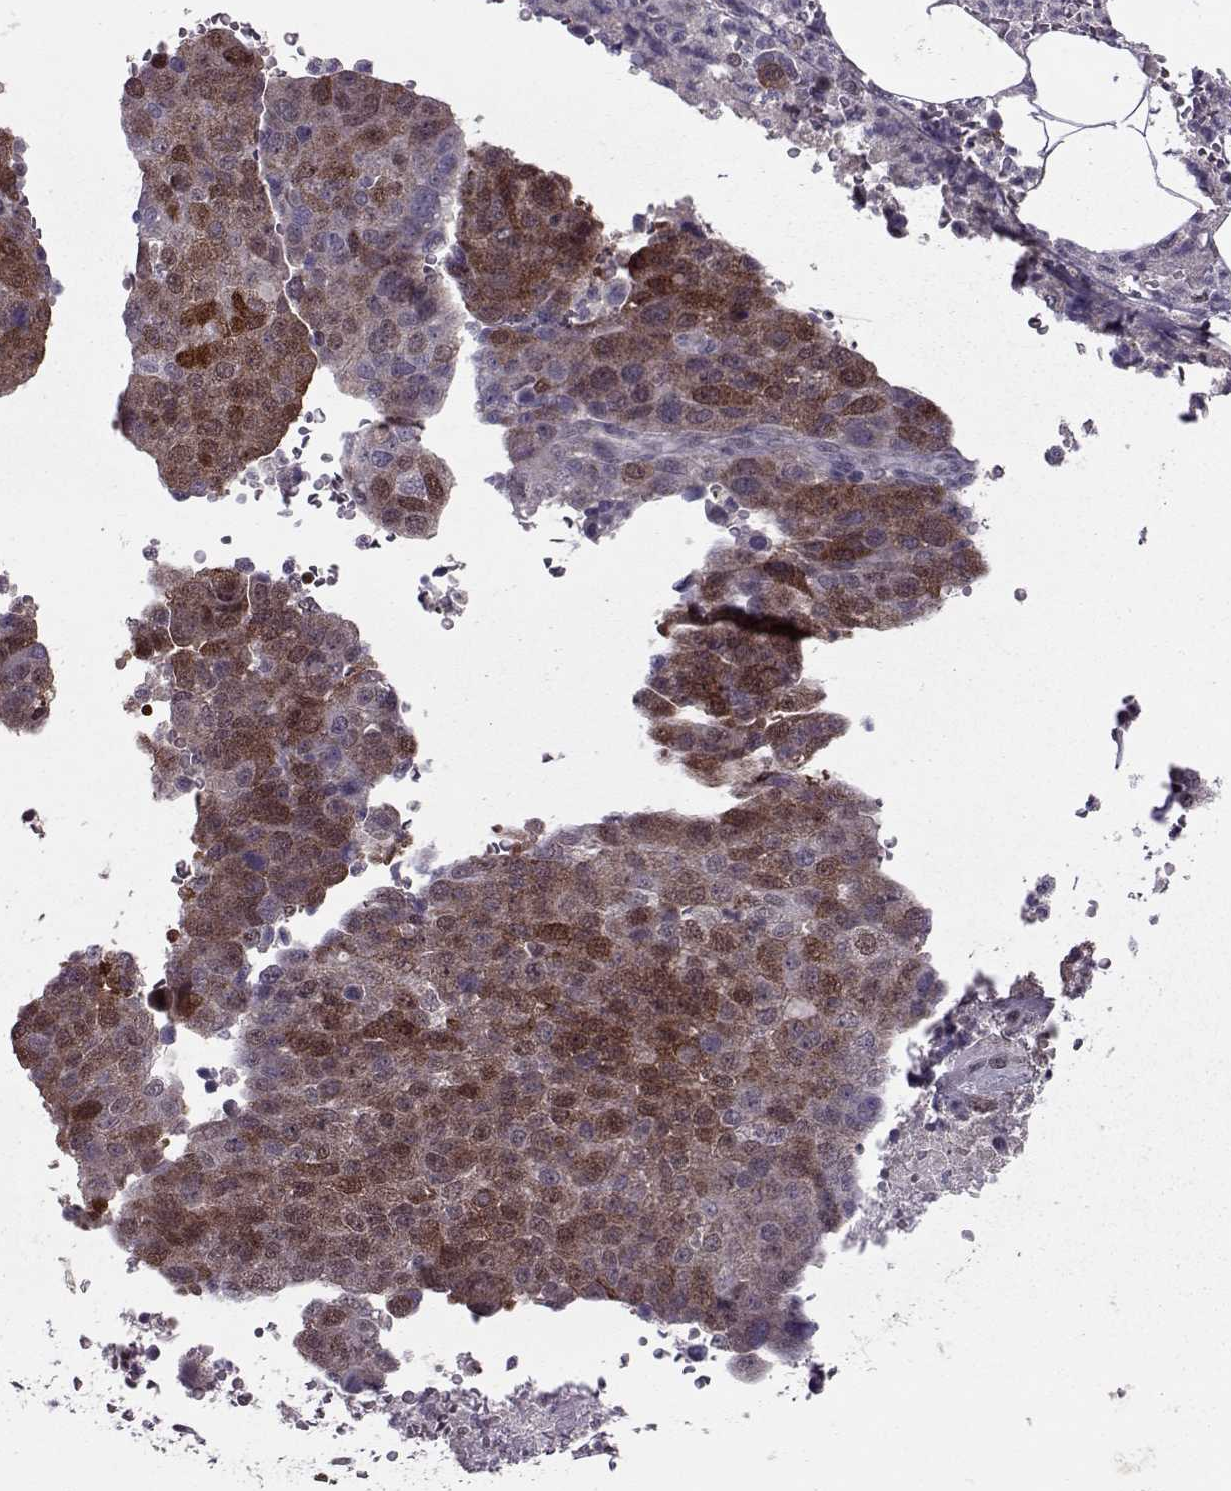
{"staining": {"intensity": "moderate", "quantity": "25%-75%", "location": "cytoplasmic/membranous,nuclear"}, "tissue": "pancreatic cancer", "cell_type": "Tumor cells", "image_type": "cancer", "snomed": [{"axis": "morphology", "description": "Adenocarcinoma, NOS"}, {"axis": "topography", "description": "Pancreas"}], "caption": "A photomicrograph of human adenocarcinoma (pancreatic) stained for a protein reveals moderate cytoplasmic/membranous and nuclear brown staining in tumor cells. Immunohistochemistry stains the protein of interest in brown and the nuclei are stained blue.", "gene": "CDK4", "patient": {"sex": "female", "age": 61}}